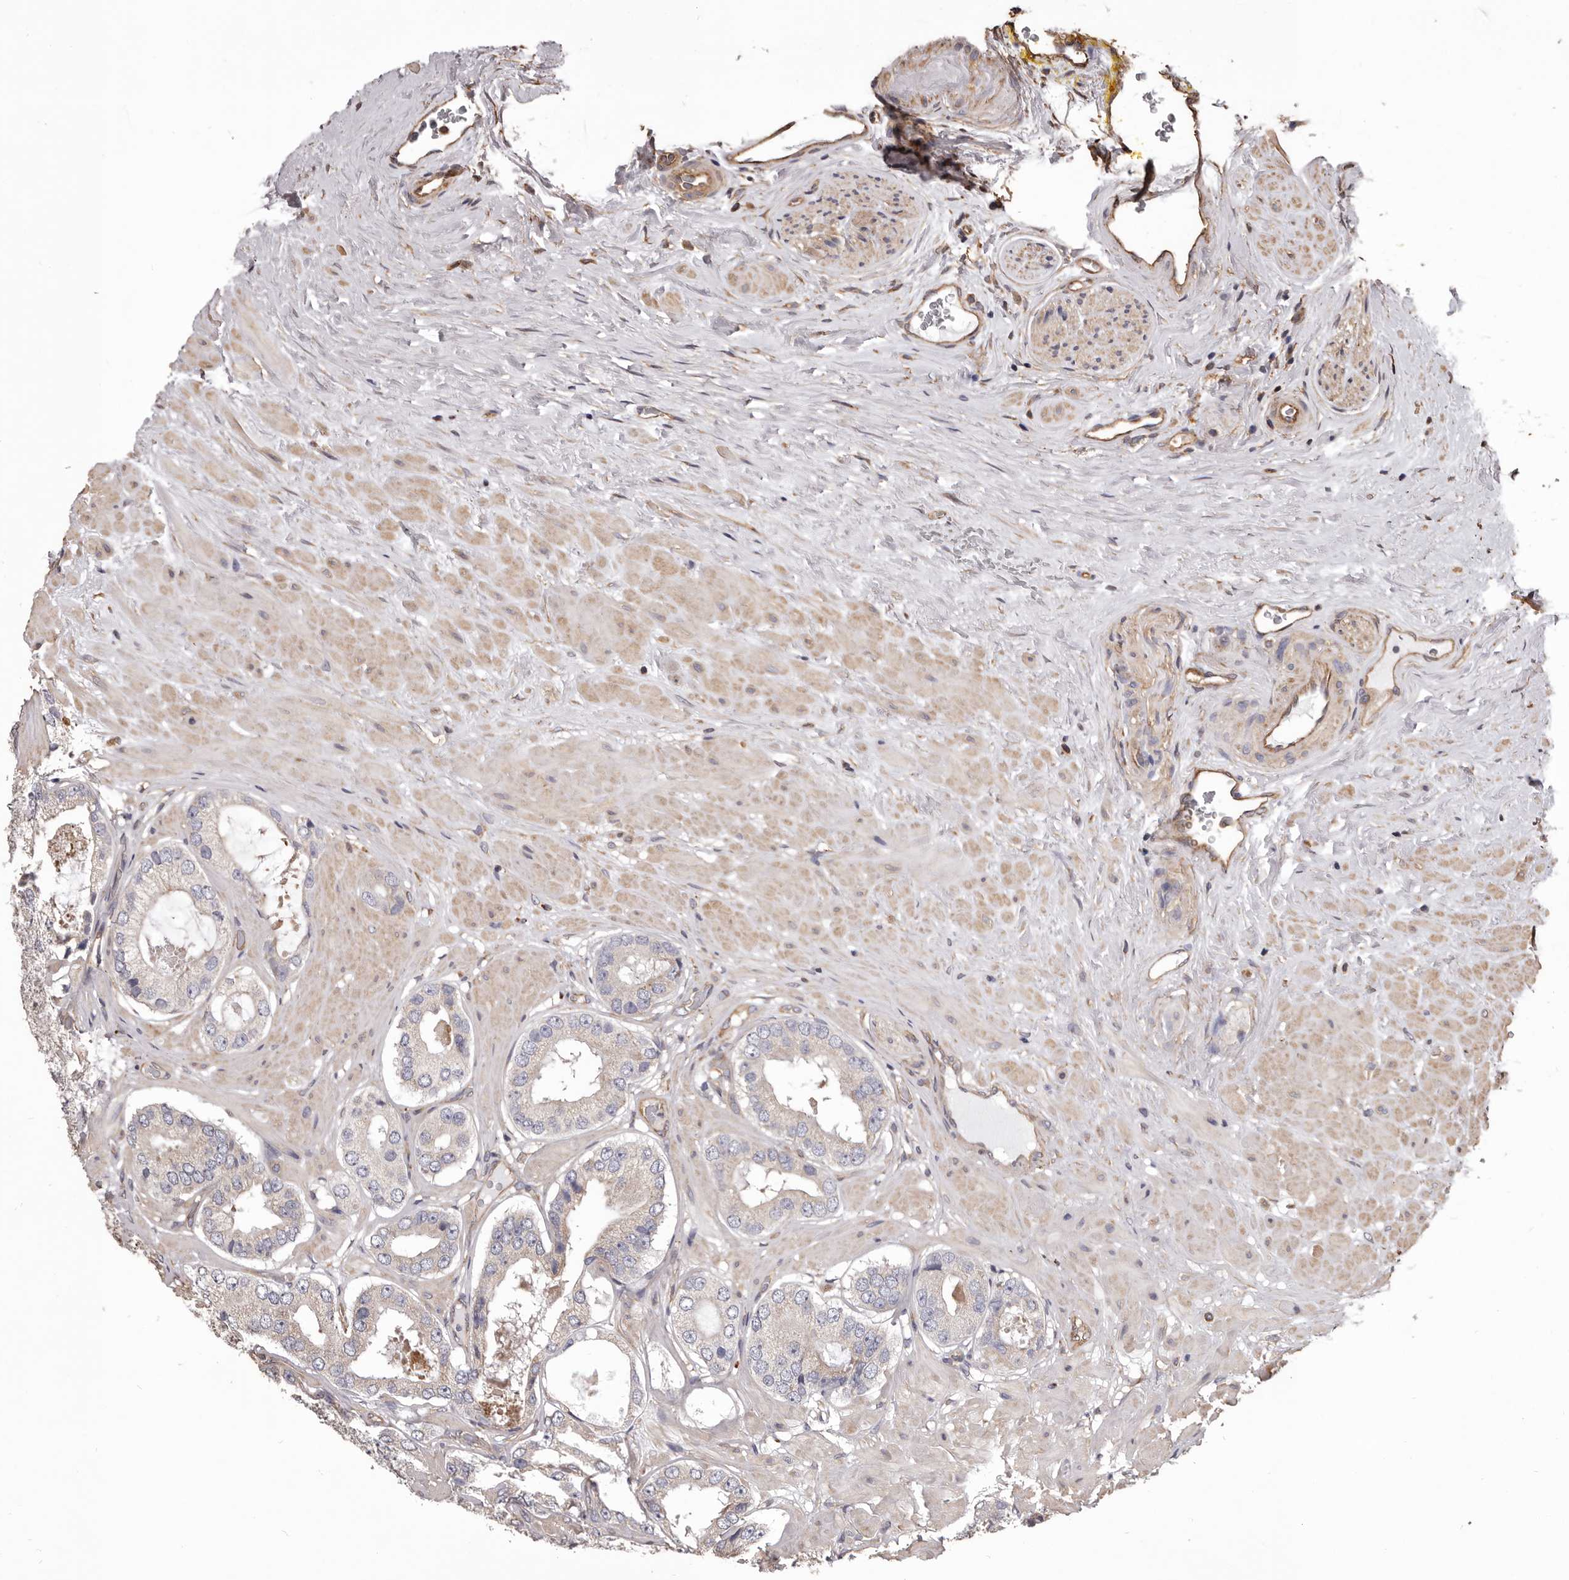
{"staining": {"intensity": "negative", "quantity": "none", "location": "none"}, "tissue": "prostate cancer", "cell_type": "Tumor cells", "image_type": "cancer", "snomed": [{"axis": "morphology", "description": "Adenocarcinoma, High grade"}, {"axis": "topography", "description": "Prostate"}], "caption": "This is an immunohistochemistry photomicrograph of high-grade adenocarcinoma (prostate). There is no expression in tumor cells.", "gene": "CEP104", "patient": {"sex": "male", "age": 59}}